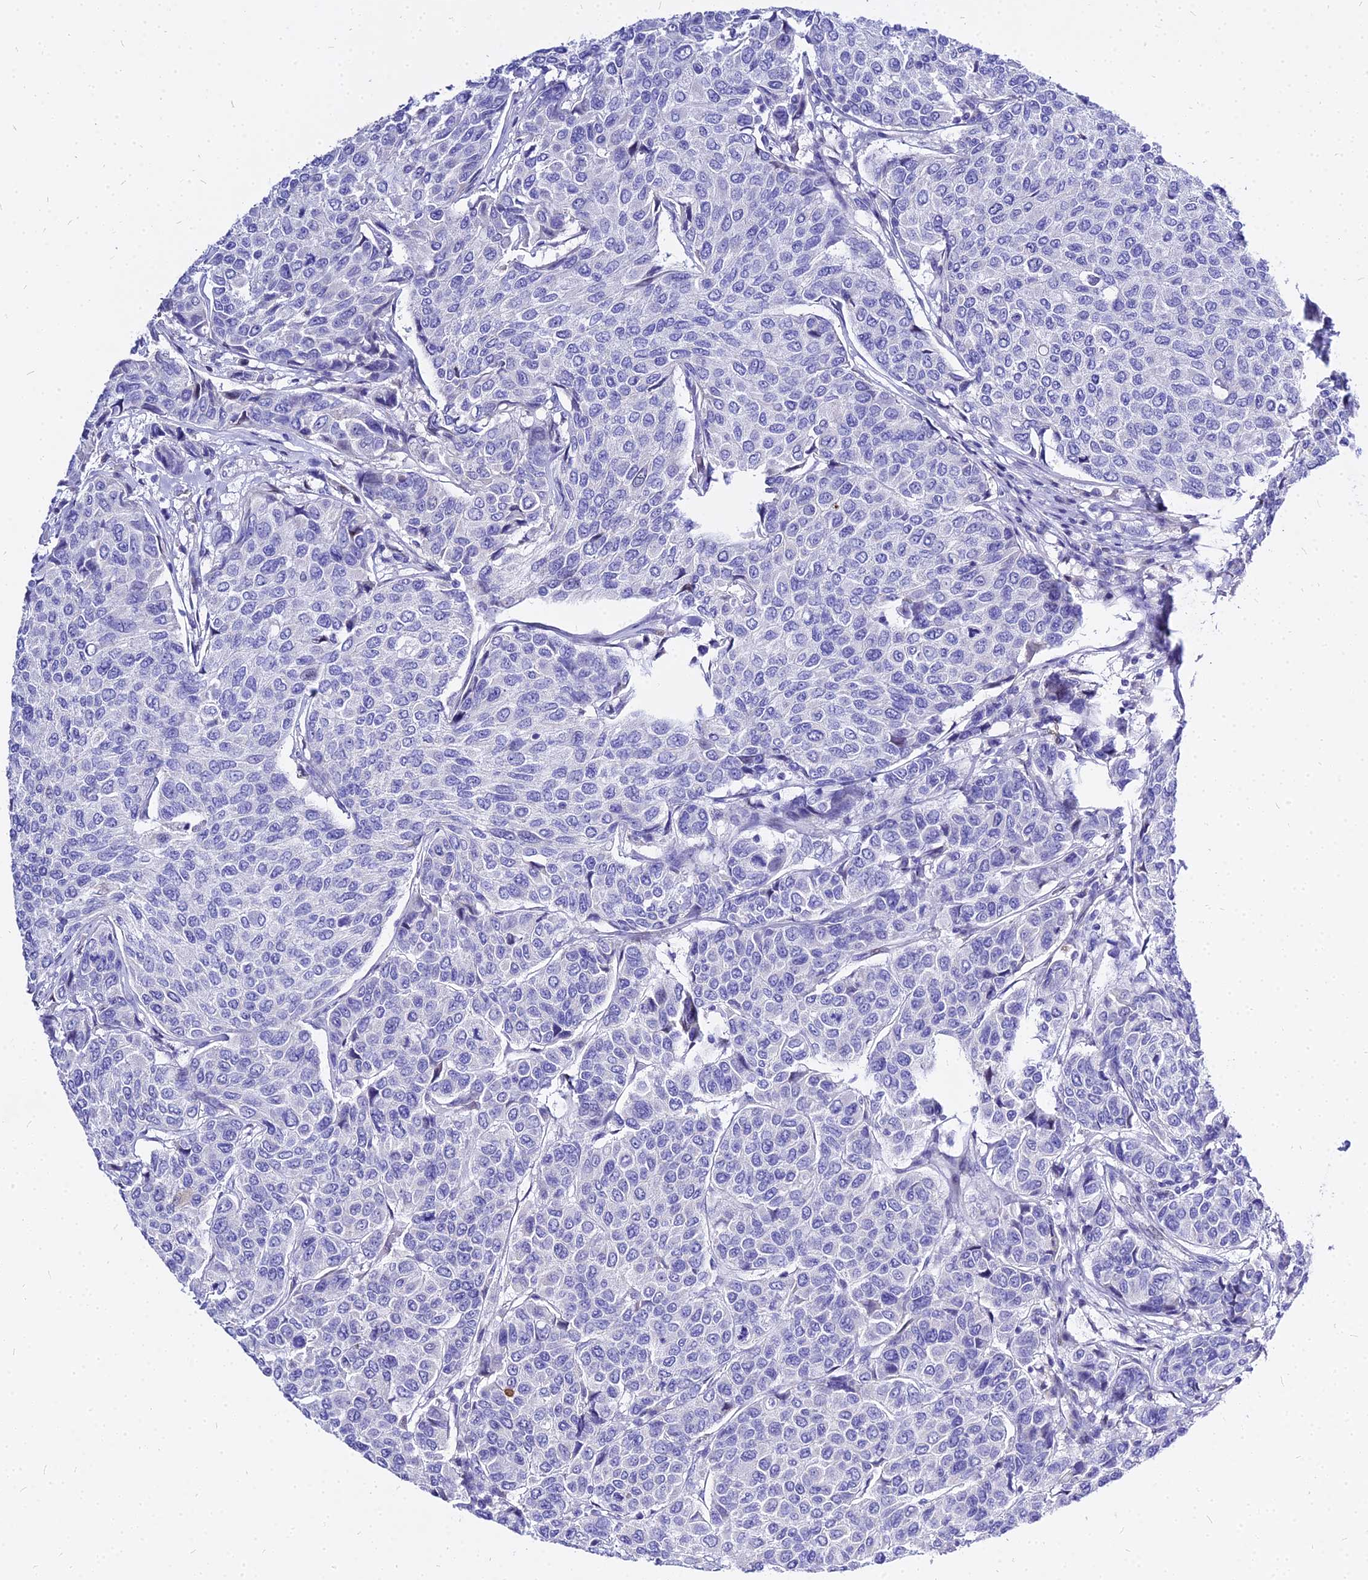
{"staining": {"intensity": "negative", "quantity": "none", "location": "none"}, "tissue": "breast cancer", "cell_type": "Tumor cells", "image_type": "cancer", "snomed": [{"axis": "morphology", "description": "Duct carcinoma"}, {"axis": "topography", "description": "Breast"}], "caption": "This is an IHC image of breast cancer (intraductal carcinoma). There is no positivity in tumor cells.", "gene": "CARD18", "patient": {"sex": "female", "age": 55}}